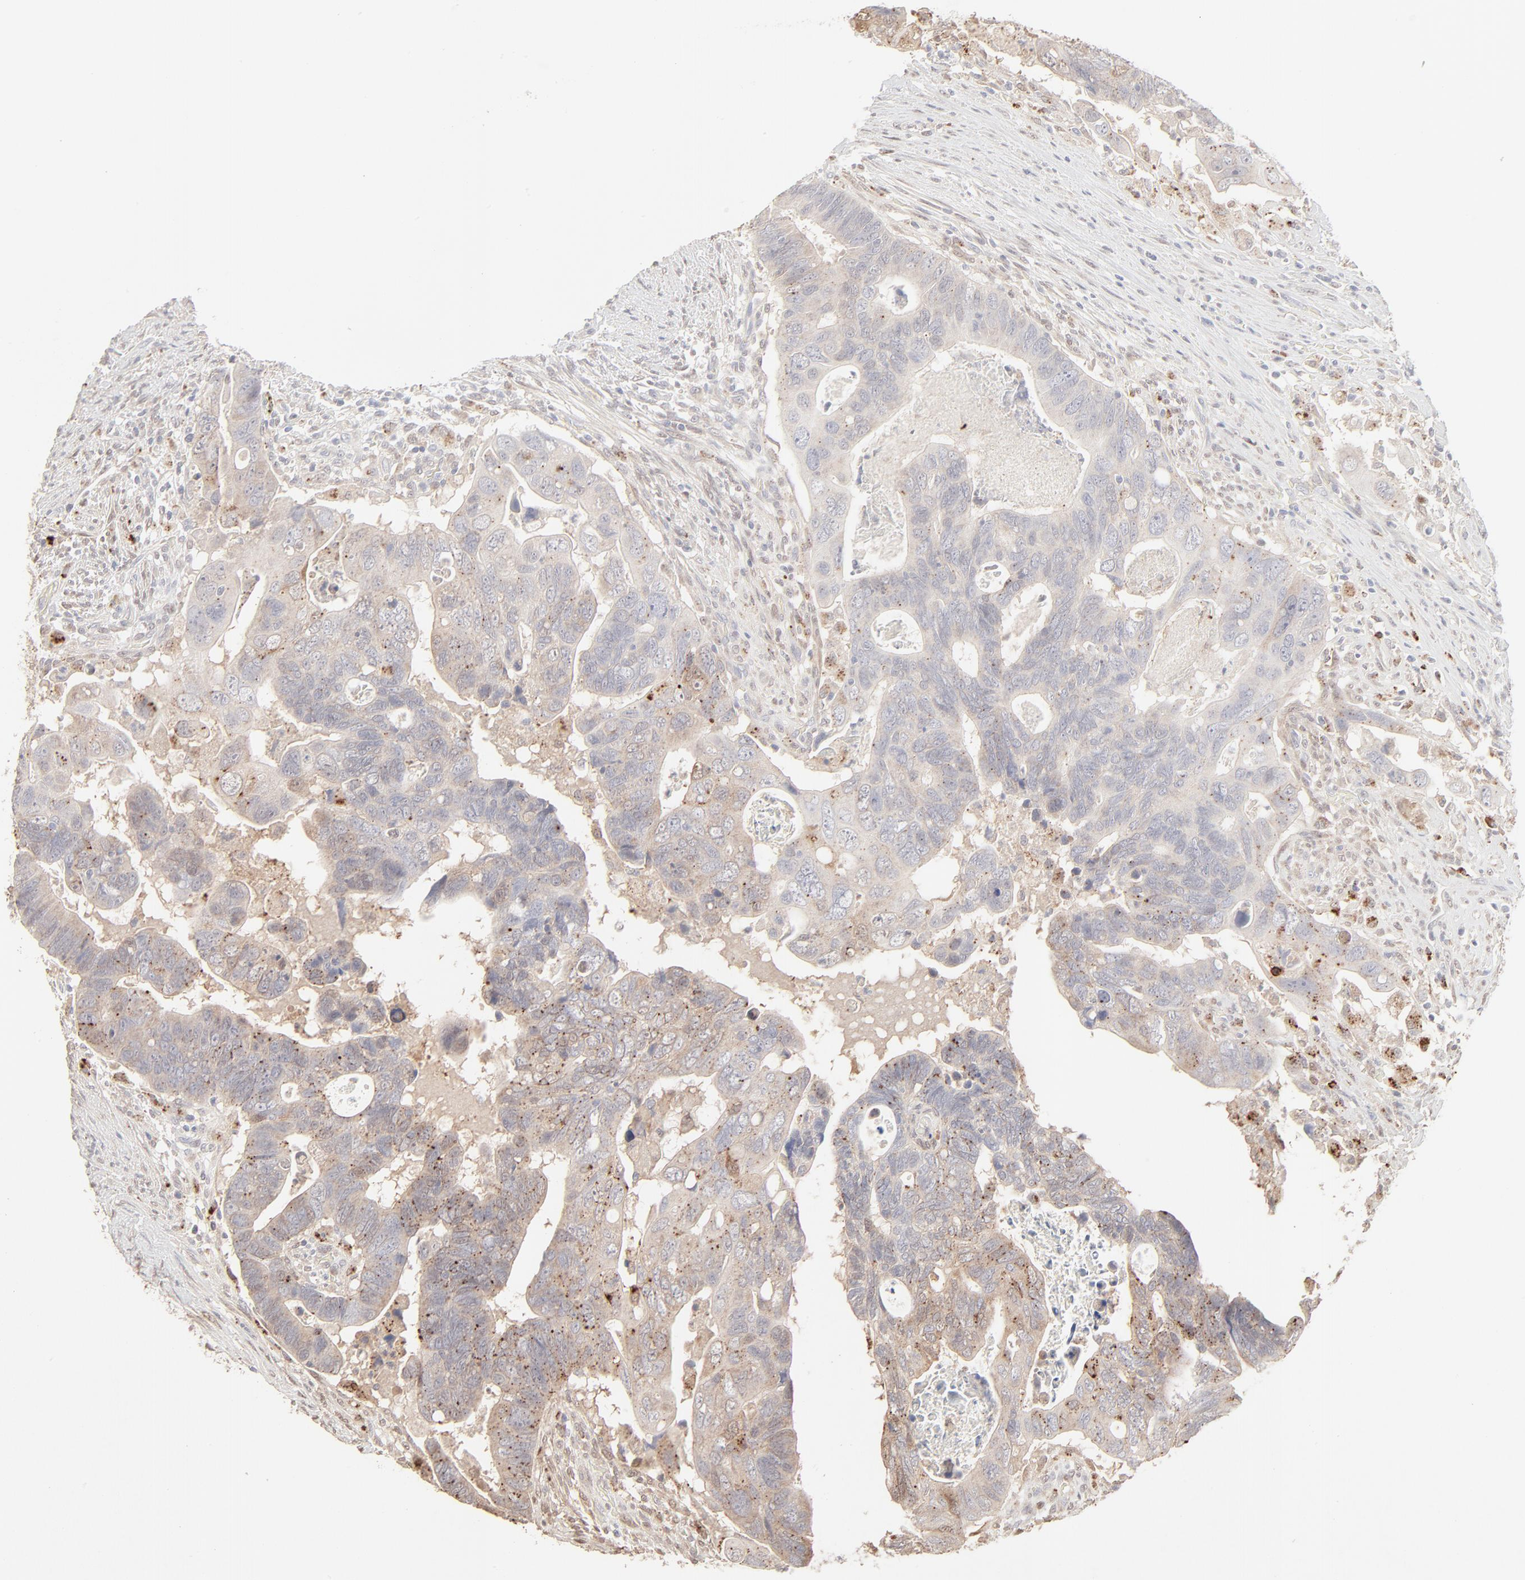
{"staining": {"intensity": "weak", "quantity": "<25%", "location": "cytoplasmic/membranous"}, "tissue": "colorectal cancer", "cell_type": "Tumor cells", "image_type": "cancer", "snomed": [{"axis": "morphology", "description": "Adenocarcinoma, NOS"}, {"axis": "topography", "description": "Rectum"}], "caption": "High magnification brightfield microscopy of adenocarcinoma (colorectal) stained with DAB (3,3'-diaminobenzidine) (brown) and counterstained with hematoxylin (blue): tumor cells show no significant positivity.", "gene": "LGALS2", "patient": {"sex": "male", "age": 53}}